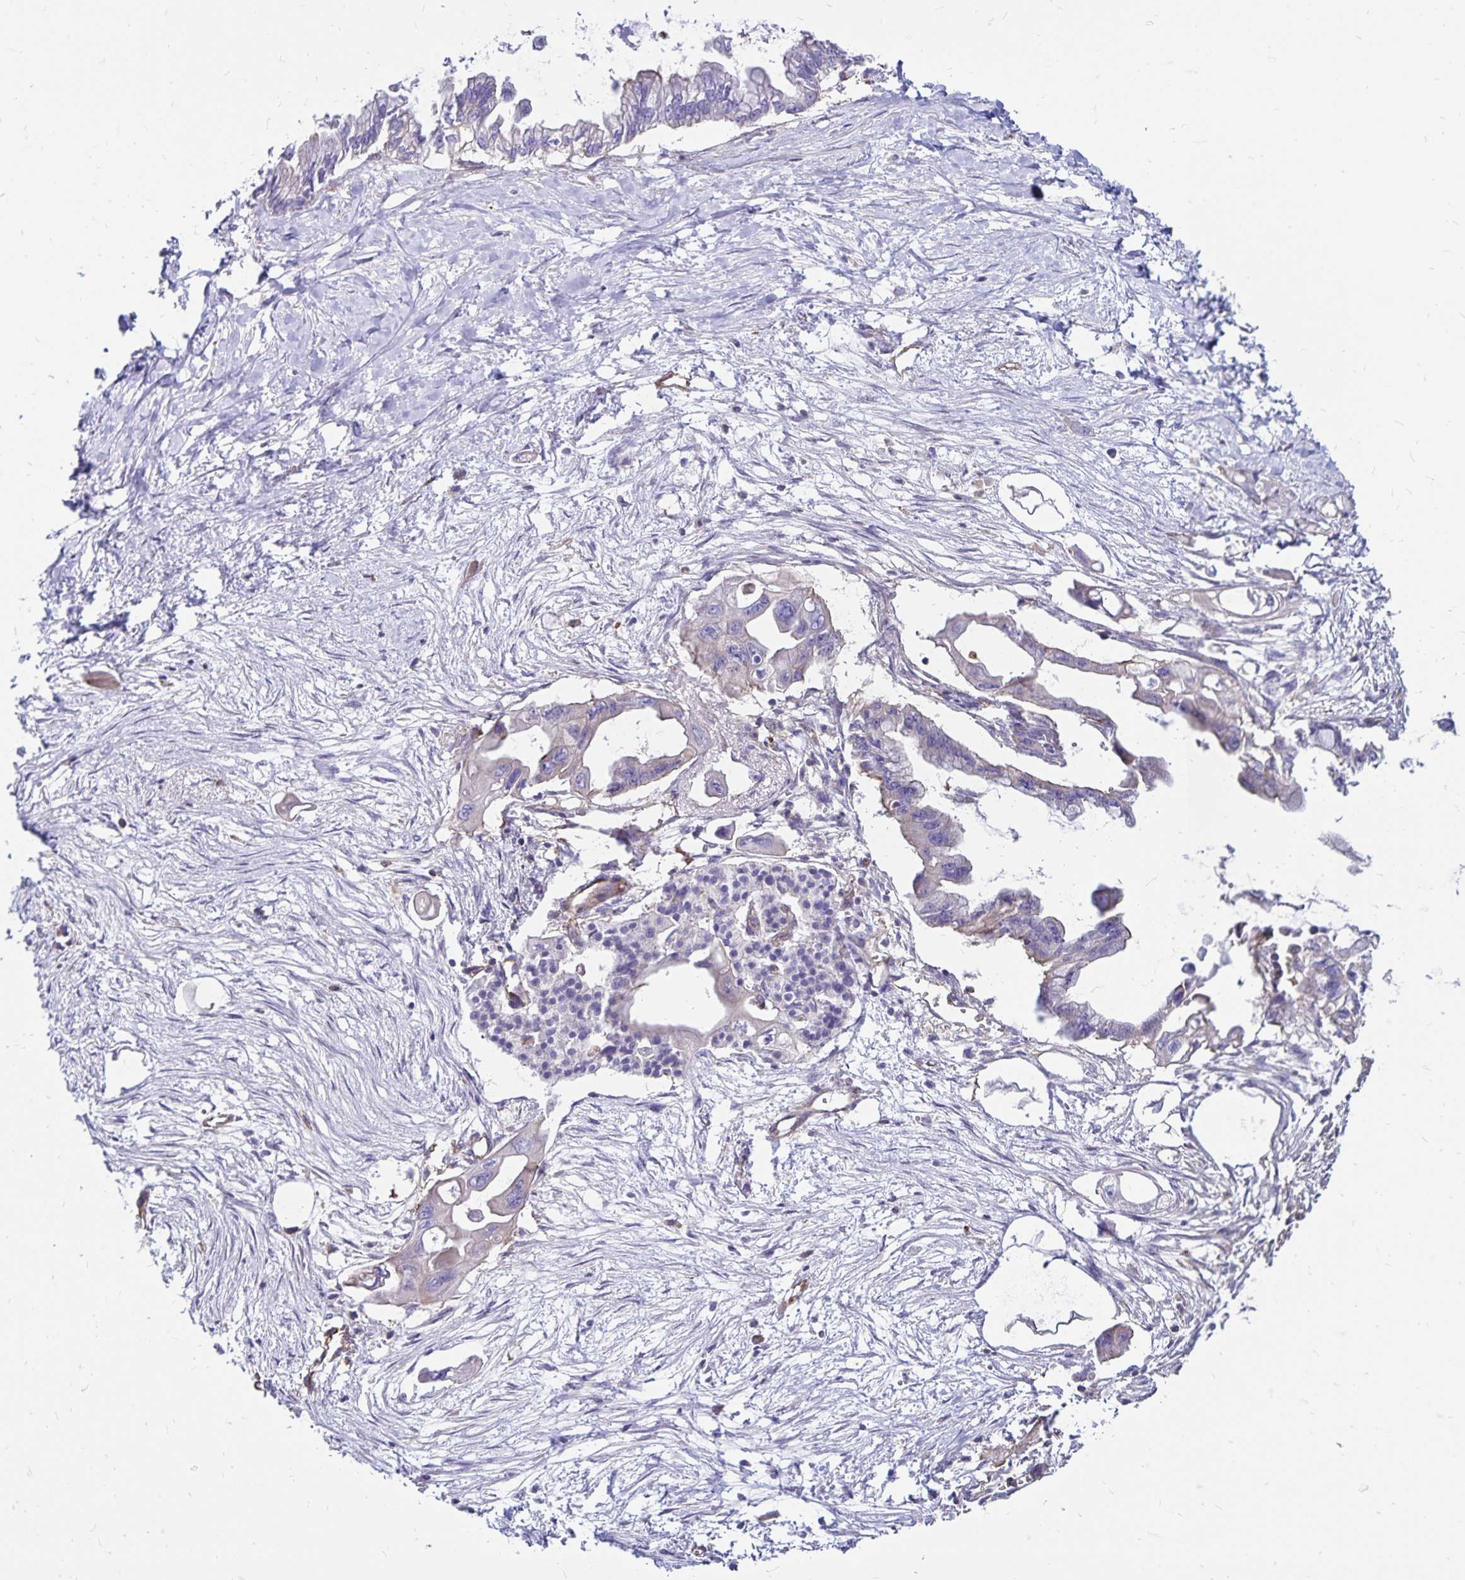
{"staining": {"intensity": "negative", "quantity": "none", "location": "none"}, "tissue": "pancreatic cancer", "cell_type": "Tumor cells", "image_type": "cancer", "snomed": [{"axis": "morphology", "description": "Adenocarcinoma, NOS"}, {"axis": "topography", "description": "Pancreas"}], "caption": "Immunohistochemistry photomicrograph of neoplastic tissue: human pancreatic cancer stained with DAB demonstrates no significant protein staining in tumor cells. (DAB (3,3'-diaminobenzidine) IHC with hematoxylin counter stain).", "gene": "RPRML", "patient": {"sex": "male", "age": 61}}